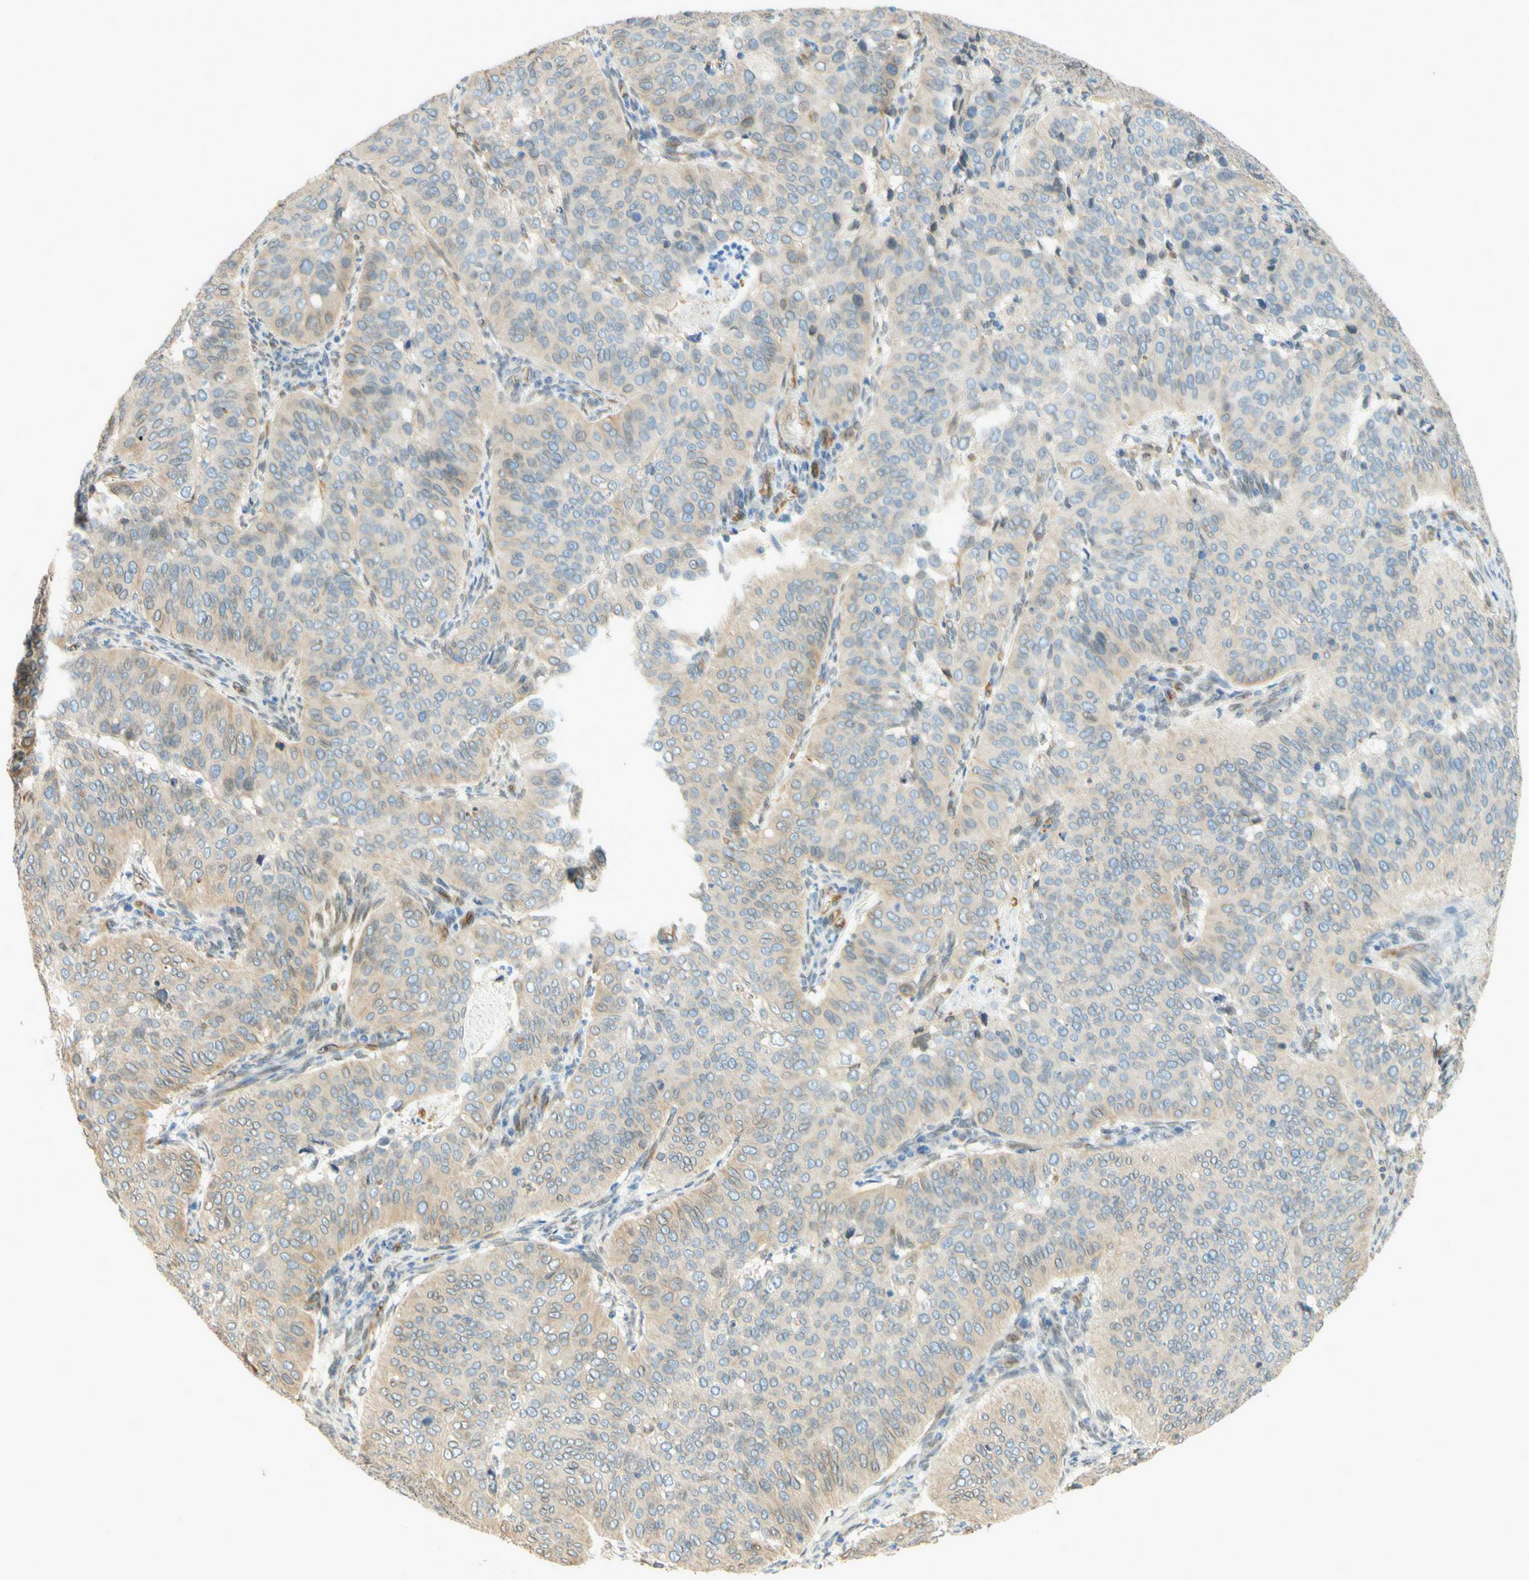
{"staining": {"intensity": "weak", "quantity": "25%-75%", "location": "cytoplasmic/membranous,nuclear"}, "tissue": "cervical cancer", "cell_type": "Tumor cells", "image_type": "cancer", "snomed": [{"axis": "morphology", "description": "Normal tissue, NOS"}, {"axis": "morphology", "description": "Squamous cell carcinoma, NOS"}, {"axis": "topography", "description": "Cervix"}], "caption": "The image reveals staining of cervical squamous cell carcinoma, revealing weak cytoplasmic/membranous and nuclear protein expression (brown color) within tumor cells. (IHC, brightfield microscopy, high magnification).", "gene": "ENDOD1", "patient": {"sex": "female", "age": 39}}